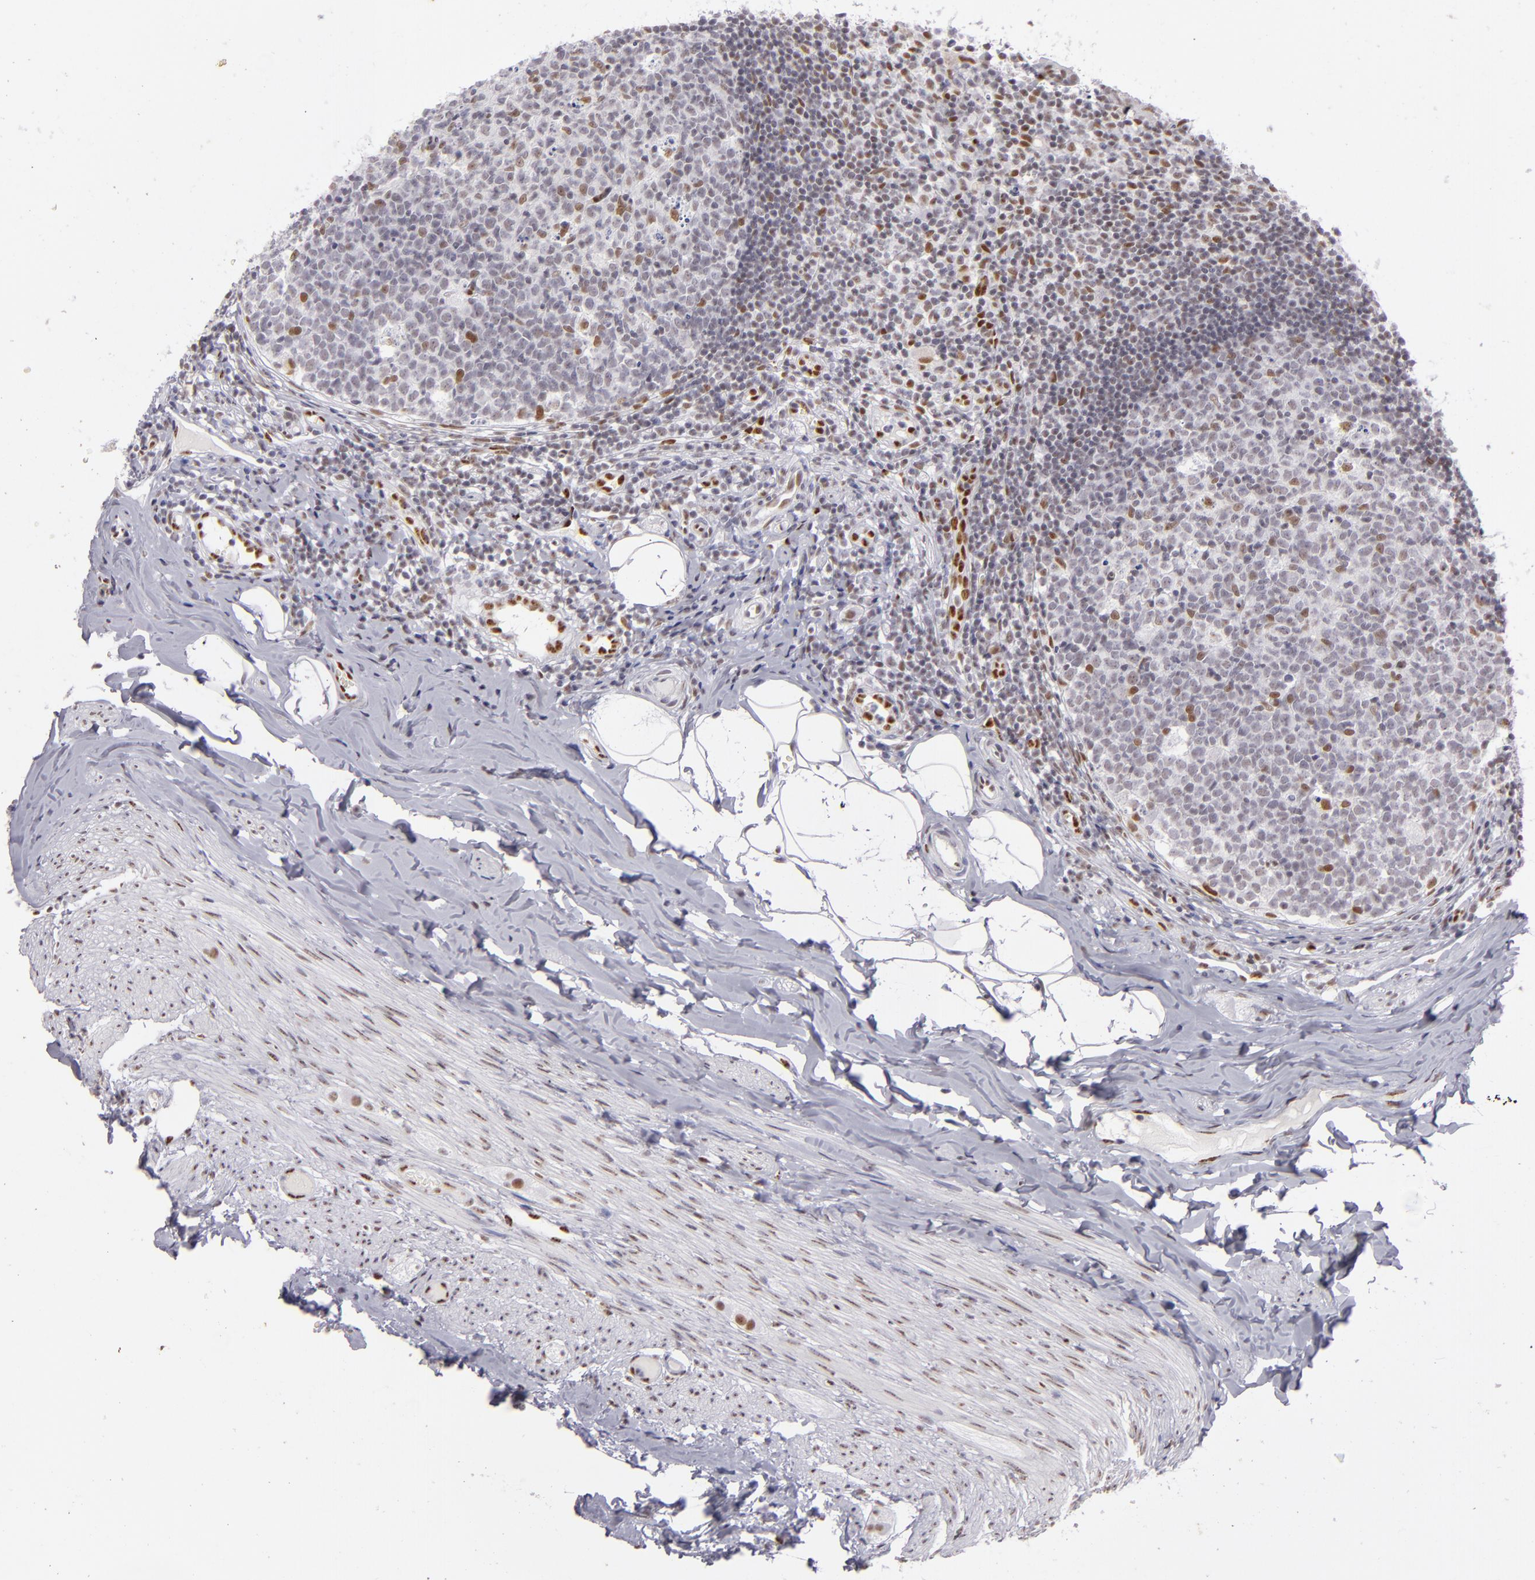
{"staining": {"intensity": "moderate", "quantity": "25%-75%", "location": "nuclear"}, "tissue": "appendix", "cell_type": "Glandular cells", "image_type": "normal", "snomed": [{"axis": "morphology", "description": "Normal tissue, NOS"}, {"axis": "topography", "description": "Appendix"}], "caption": "Brown immunohistochemical staining in normal appendix demonstrates moderate nuclear staining in approximately 25%-75% of glandular cells. (Brightfield microscopy of DAB IHC at high magnification).", "gene": "TOP3A", "patient": {"sex": "female", "age": 9}}